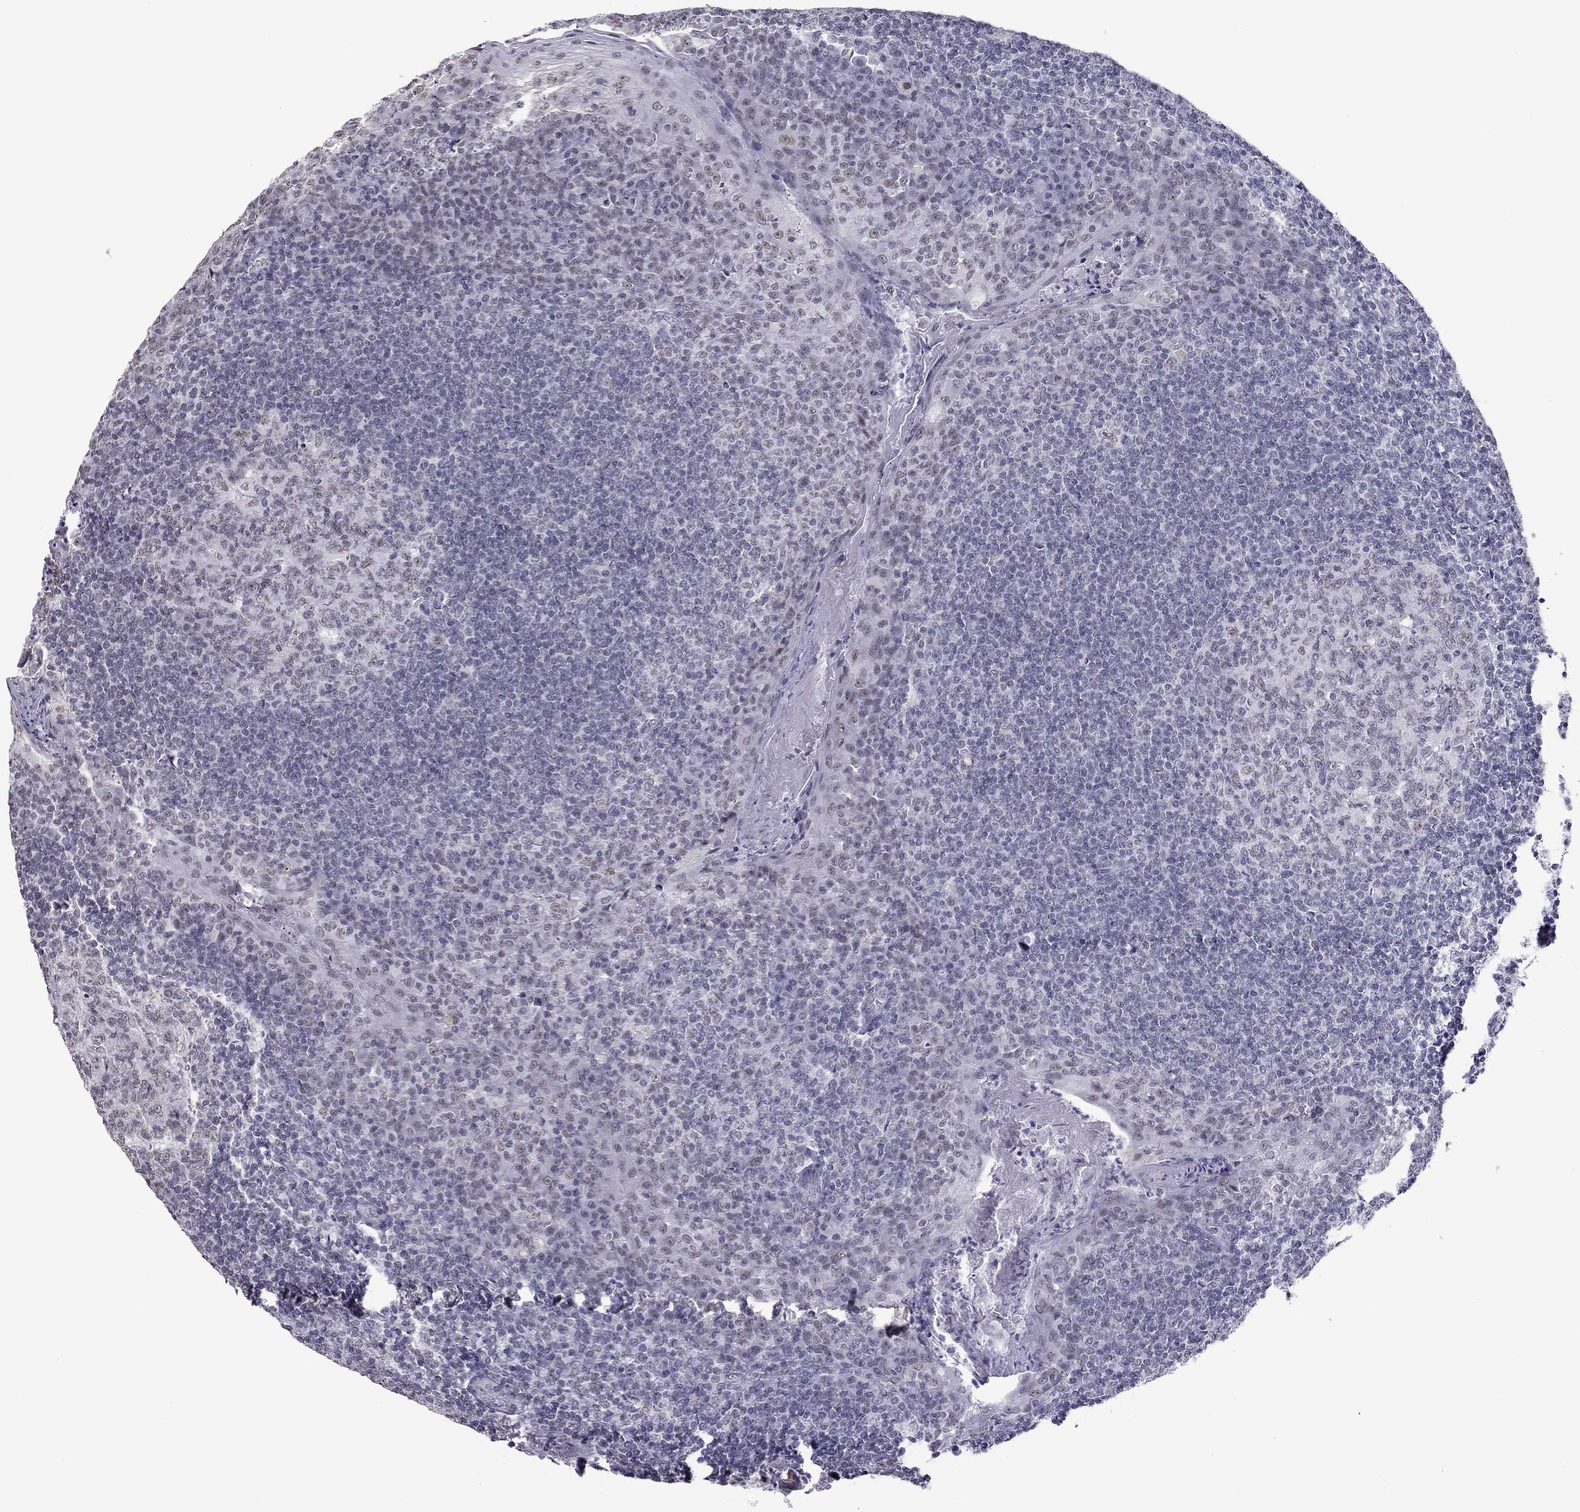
{"staining": {"intensity": "negative", "quantity": "none", "location": "none"}, "tissue": "tonsil", "cell_type": "Germinal center cells", "image_type": "normal", "snomed": [{"axis": "morphology", "description": "Normal tissue, NOS"}, {"axis": "topography", "description": "Tonsil"}], "caption": "A histopathology image of tonsil stained for a protein shows no brown staining in germinal center cells.", "gene": "PPP1R3A", "patient": {"sex": "female", "age": 13}}